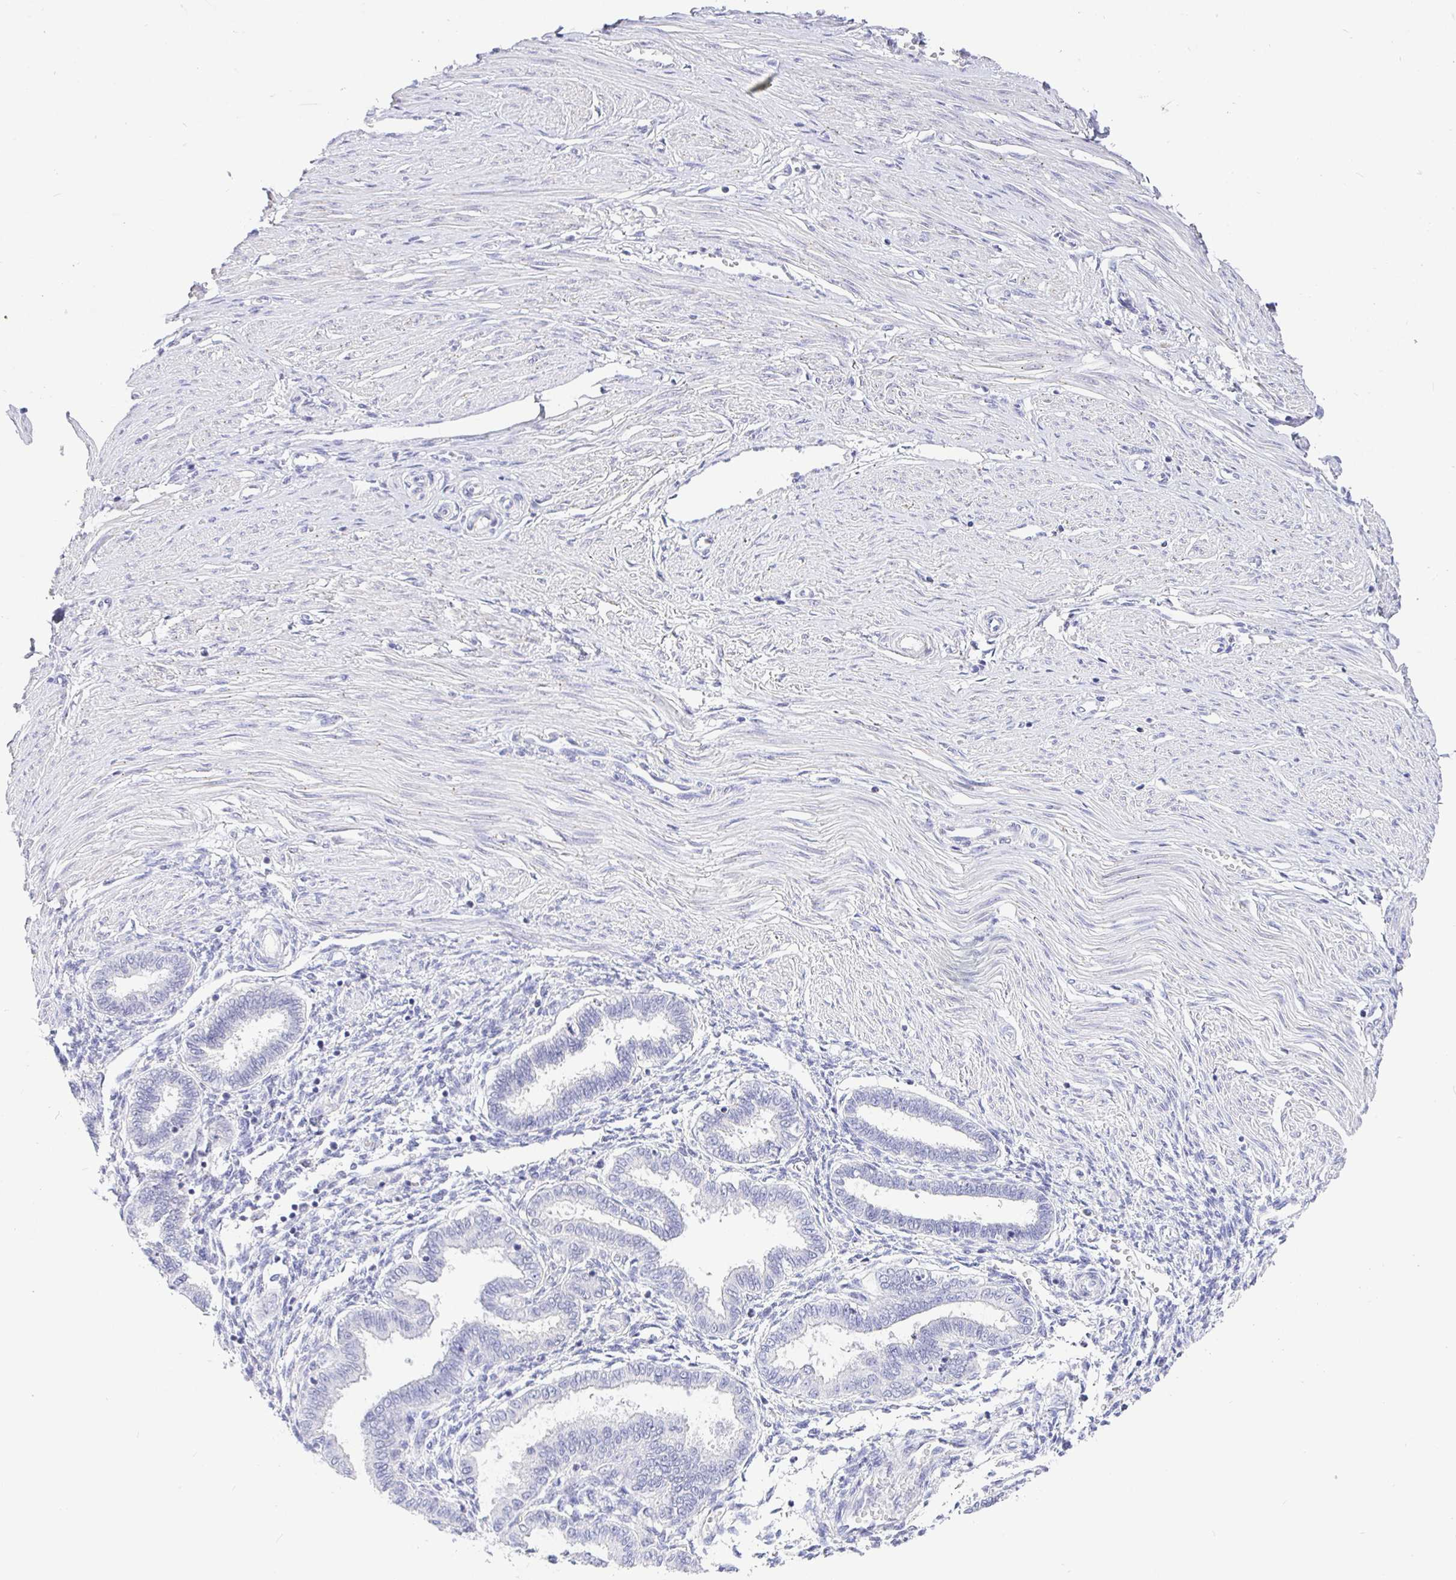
{"staining": {"intensity": "negative", "quantity": "none", "location": "none"}, "tissue": "endometrium", "cell_type": "Cells in endometrial stroma", "image_type": "normal", "snomed": [{"axis": "morphology", "description": "Normal tissue, NOS"}, {"axis": "topography", "description": "Endometrium"}], "caption": "Immunohistochemical staining of unremarkable endometrium demonstrates no significant positivity in cells in endometrial stroma.", "gene": "EZHIP", "patient": {"sex": "female", "age": 33}}